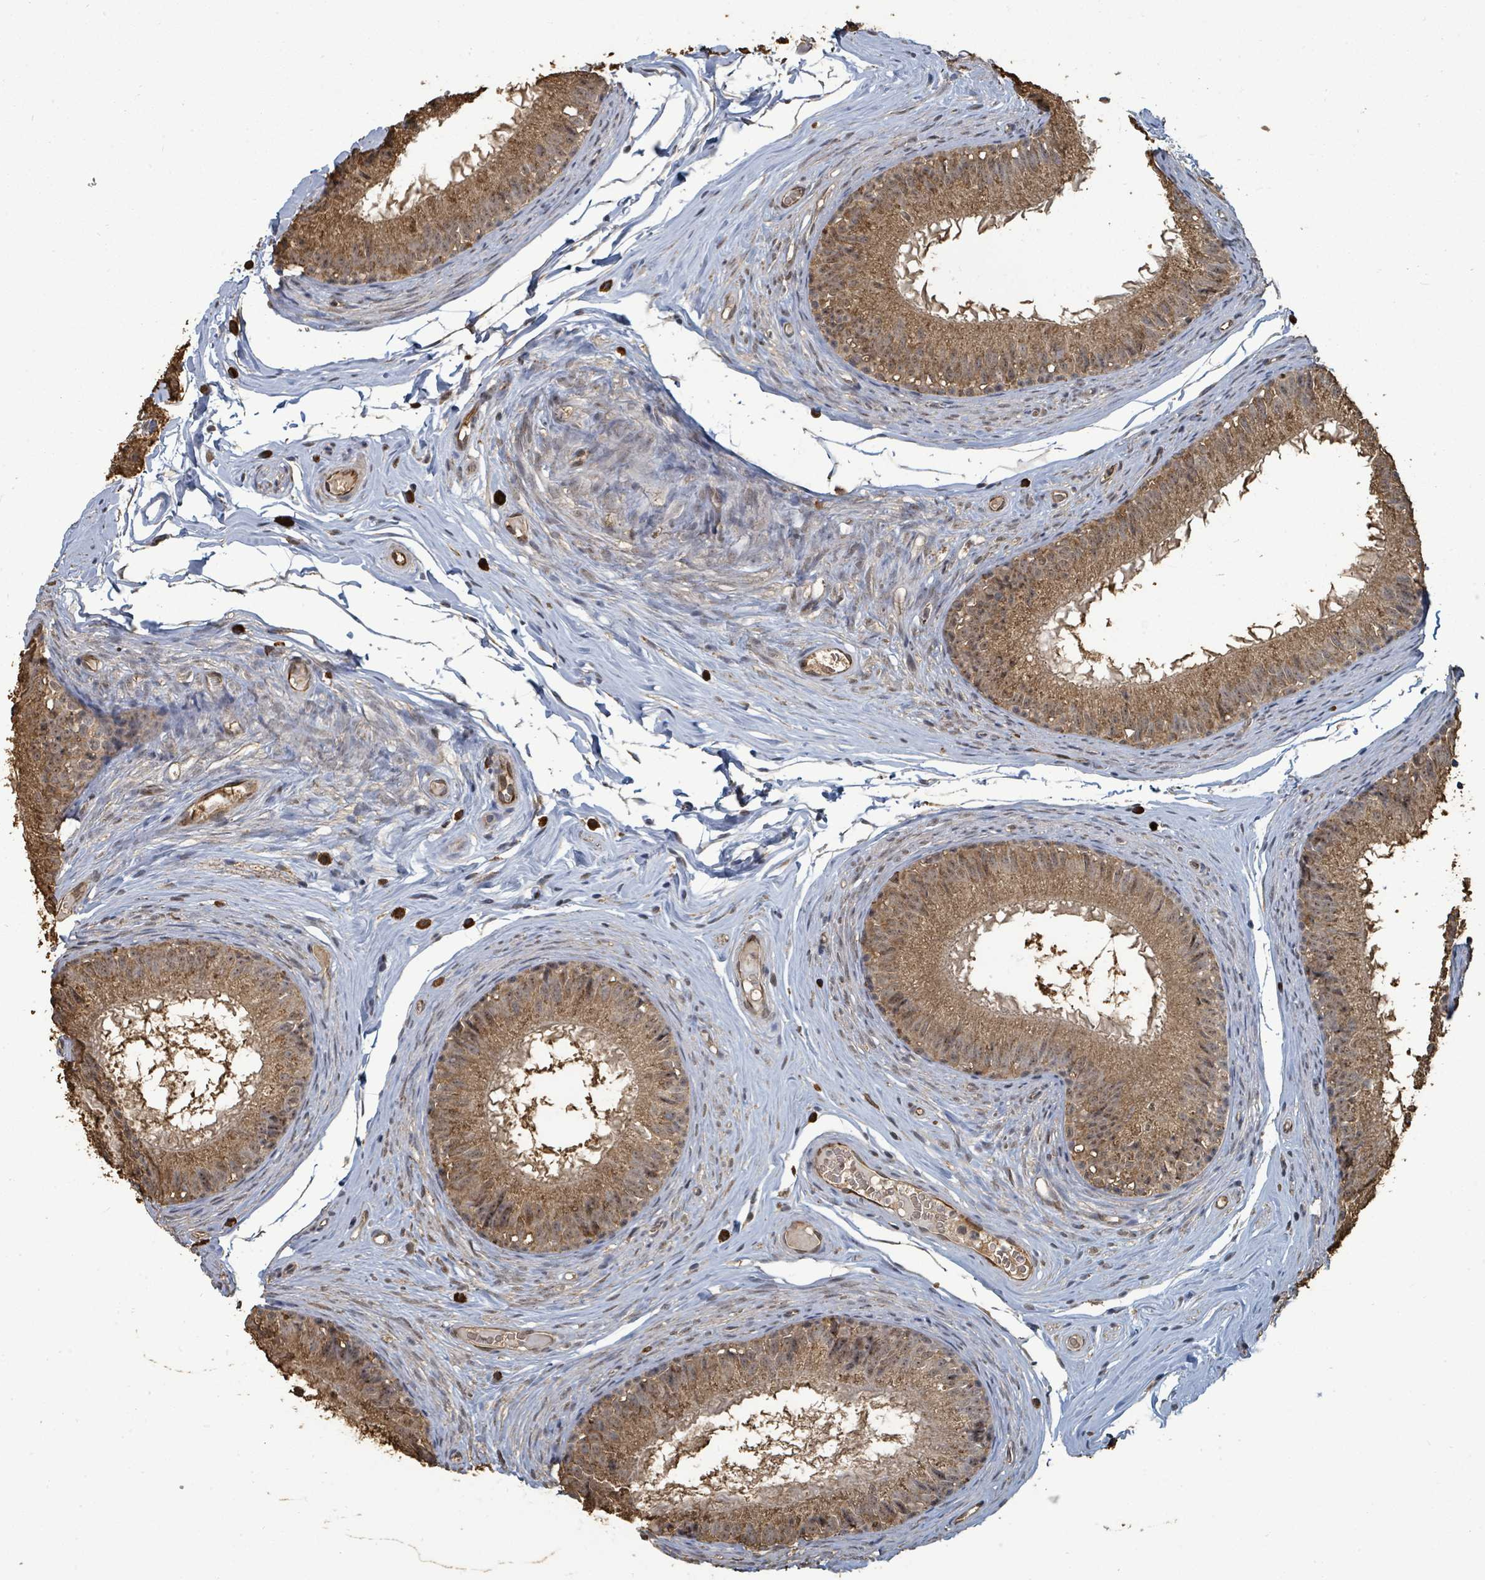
{"staining": {"intensity": "moderate", "quantity": ">75%", "location": "cytoplasmic/membranous,nuclear"}, "tissue": "epididymis", "cell_type": "Glandular cells", "image_type": "normal", "snomed": [{"axis": "morphology", "description": "Normal tissue, NOS"}, {"axis": "topography", "description": "Epididymis"}], "caption": "Moderate cytoplasmic/membranous,nuclear protein staining is appreciated in approximately >75% of glandular cells in epididymis. The staining is performed using DAB (3,3'-diaminobenzidine) brown chromogen to label protein expression. The nuclei are counter-stained blue using hematoxylin.", "gene": "C6orf52", "patient": {"sex": "male", "age": 25}}